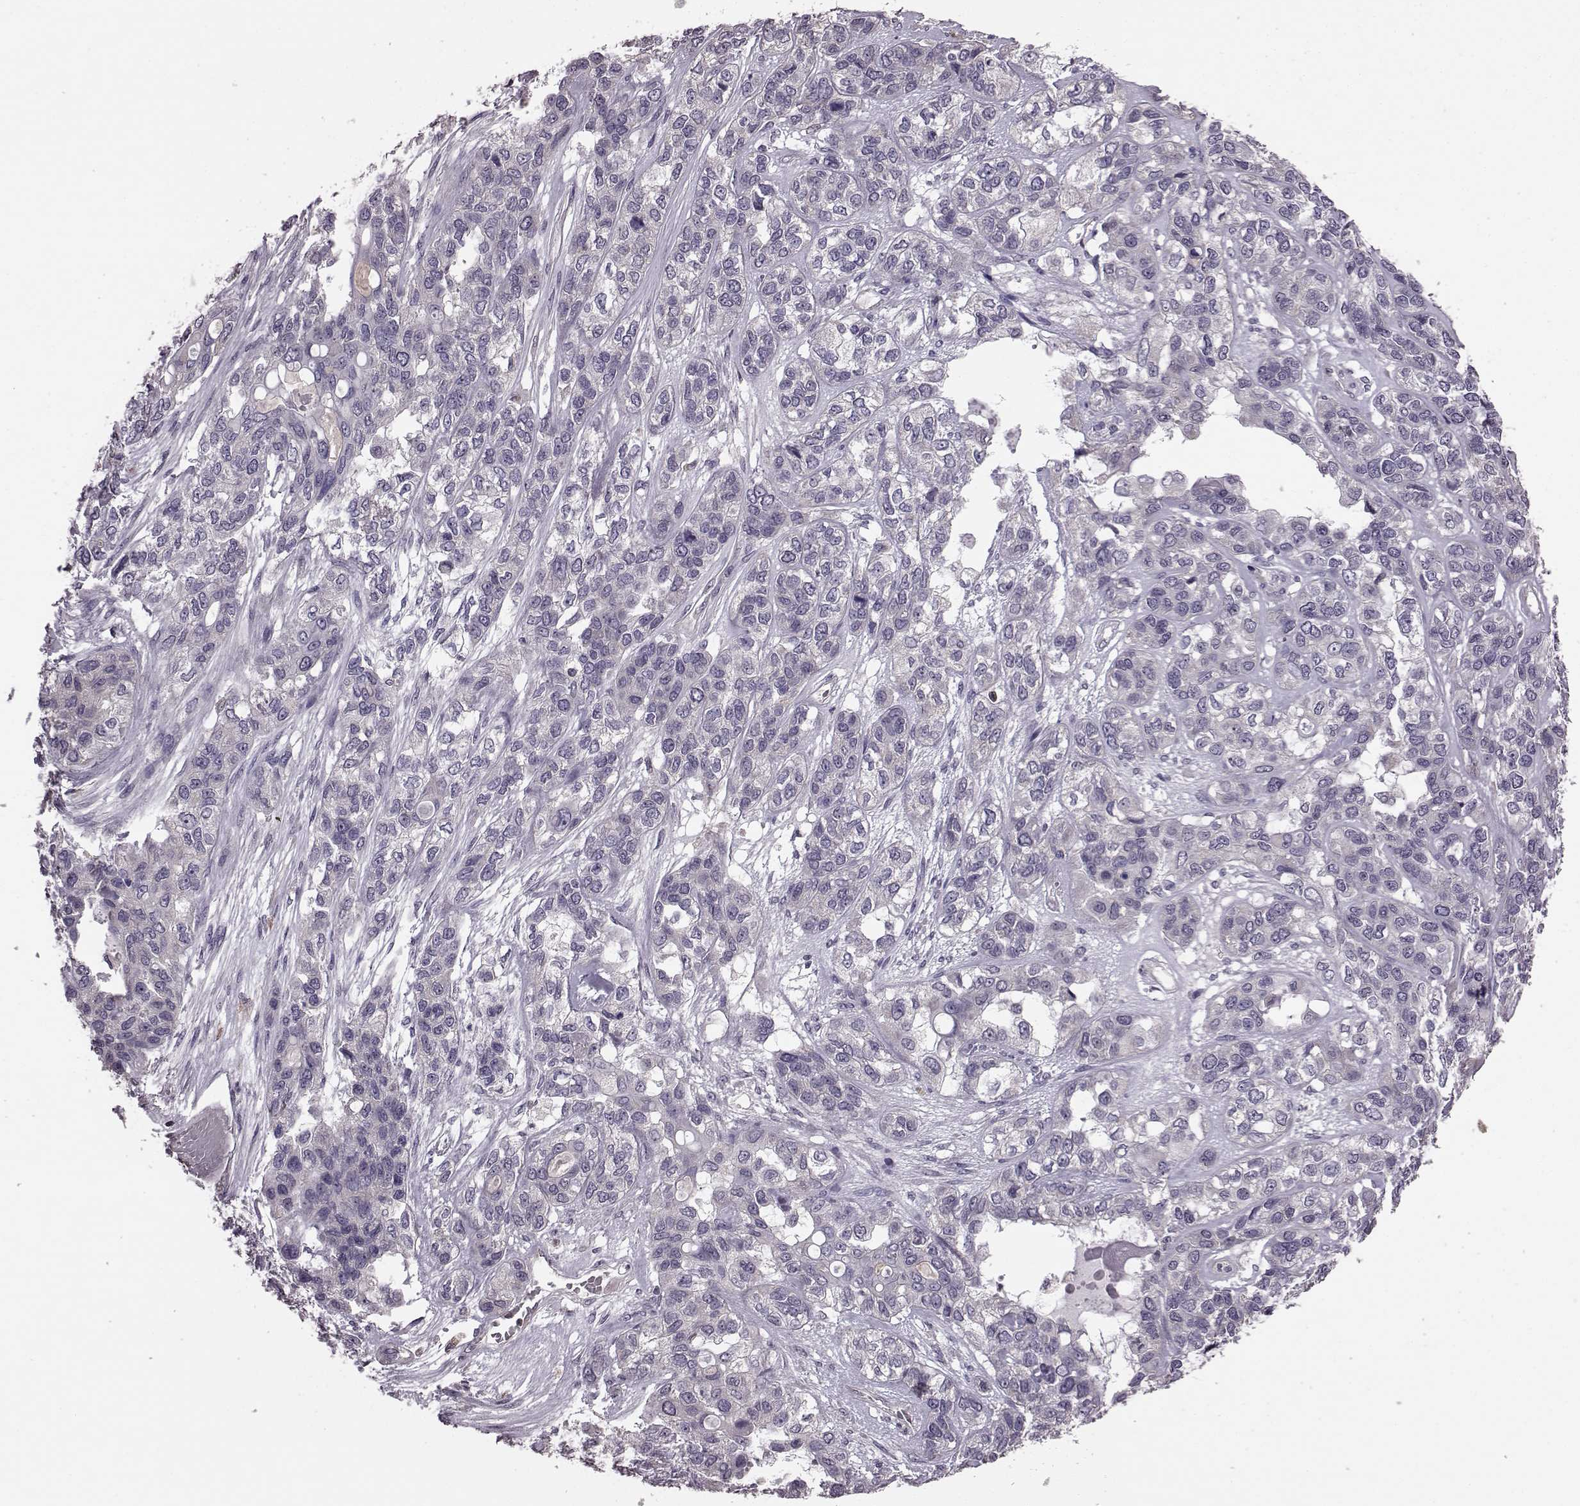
{"staining": {"intensity": "negative", "quantity": "none", "location": "none"}, "tissue": "lung cancer", "cell_type": "Tumor cells", "image_type": "cancer", "snomed": [{"axis": "morphology", "description": "Squamous cell carcinoma, NOS"}, {"axis": "topography", "description": "Lung"}], "caption": "Tumor cells show no significant positivity in squamous cell carcinoma (lung).", "gene": "CDC42SE1", "patient": {"sex": "female", "age": 70}}